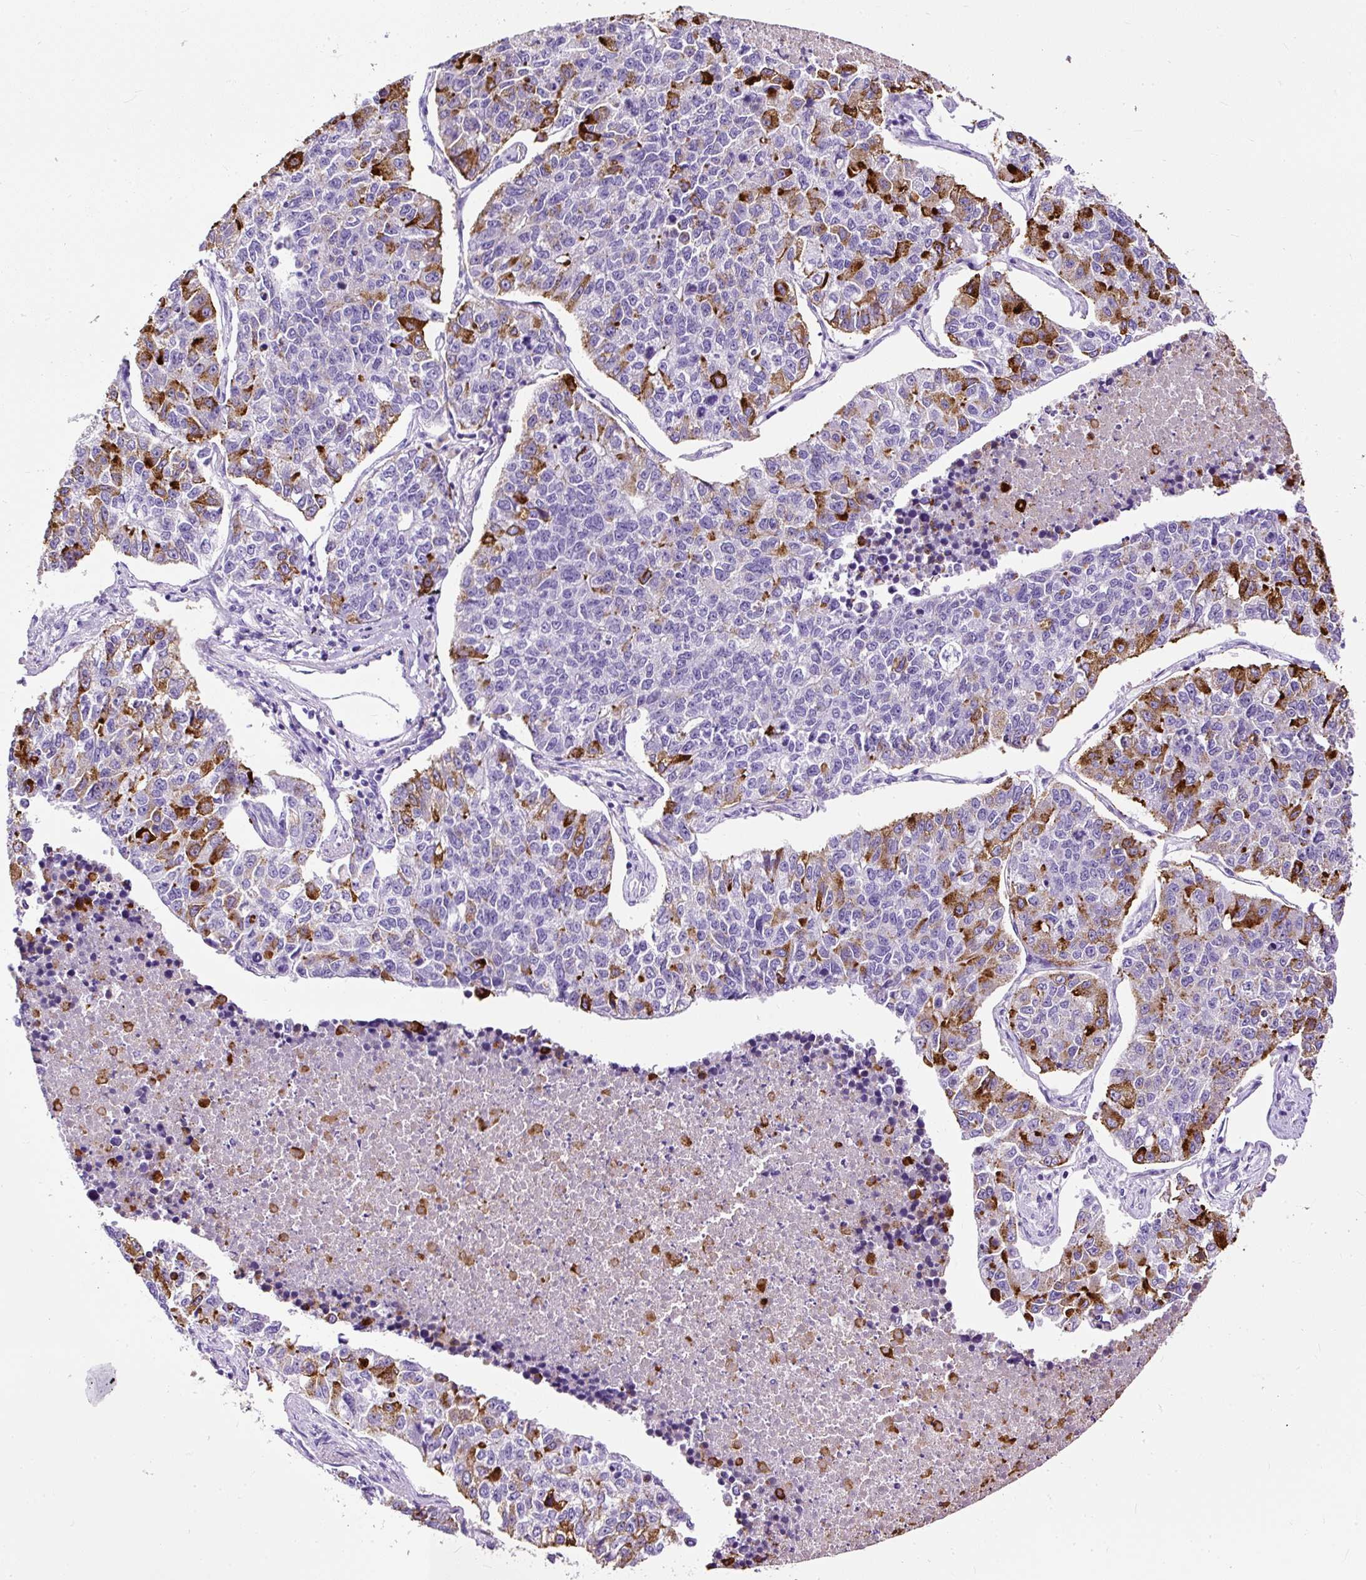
{"staining": {"intensity": "strong", "quantity": "<25%", "location": "cytoplasmic/membranous"}, "tissue": "lung cancer", "cell_type": "Tumor cells", "image_type": "cancer", "snomed": [{"axis": "morphology", "description": "Adenocarcinoma, NOS"}, {"axis": "topography", "description": "Lung"}], "caption": "A brown stain highlights strong cytoplasmic/membranous staining of a protein in lung cancer tumor cells.", "gene": "NTS", "patient": {"sex": "male", "age": 49}}